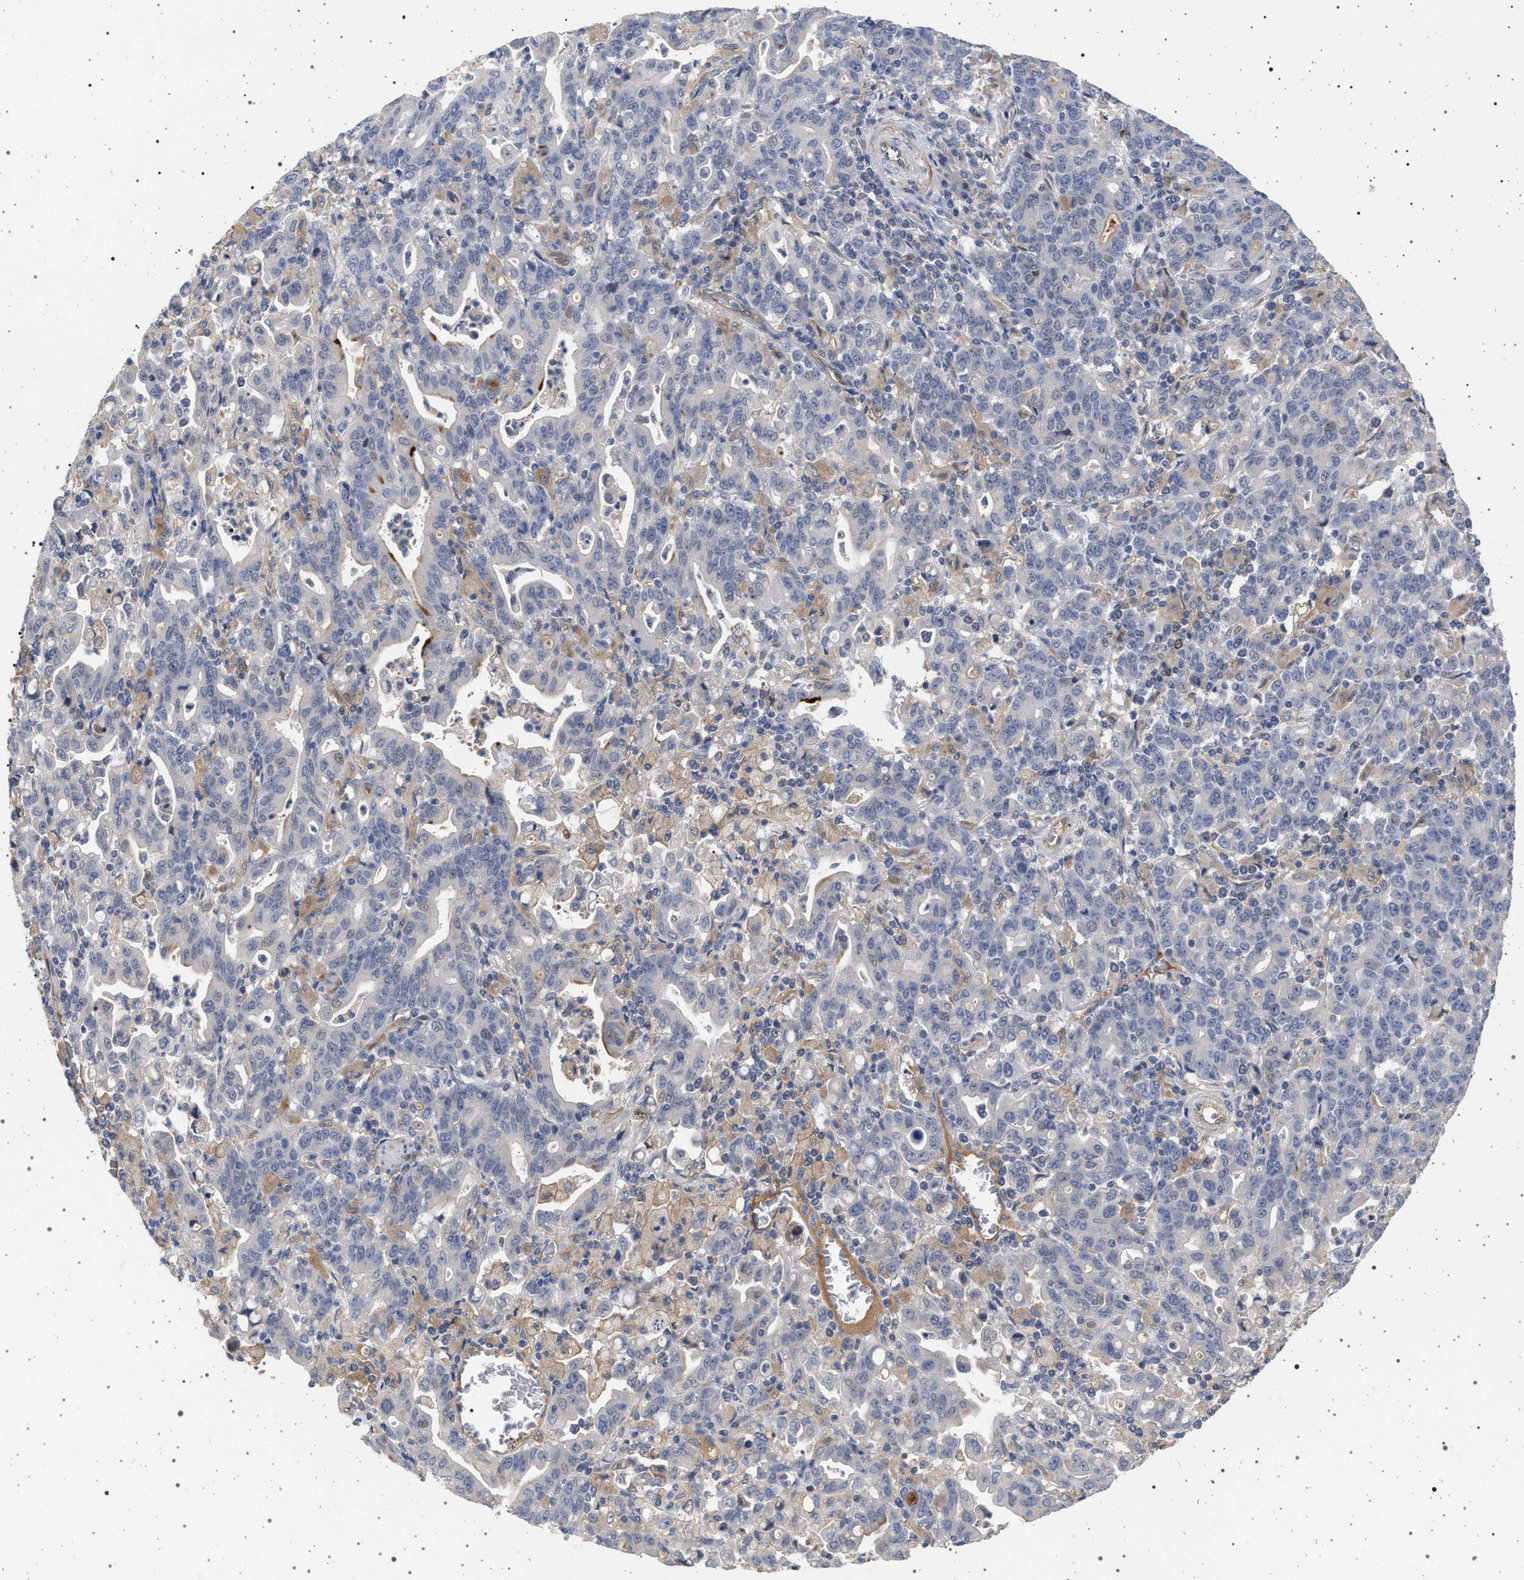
{"staining": {"intensity": "negative", "quantity": "none", "location": "none"}, "tissue": "stomach cancer", "cell_type": "Tumor cells", "image_type": "cancer", "snomed": [{"axis": "morphology", "description": "Adenocarcinoma, NOS"}, {"axis": "topography", "description": "Stomach, upper"}], "caption": "High power microscopy photomicrograph of an immunohistochemistry (IHC) histopathology image of adenocarcinoma (stomach), revealing no significant expression in tumor cells.", "gene": "RBM48", "patient": {"sex": "male", "age": 69}}